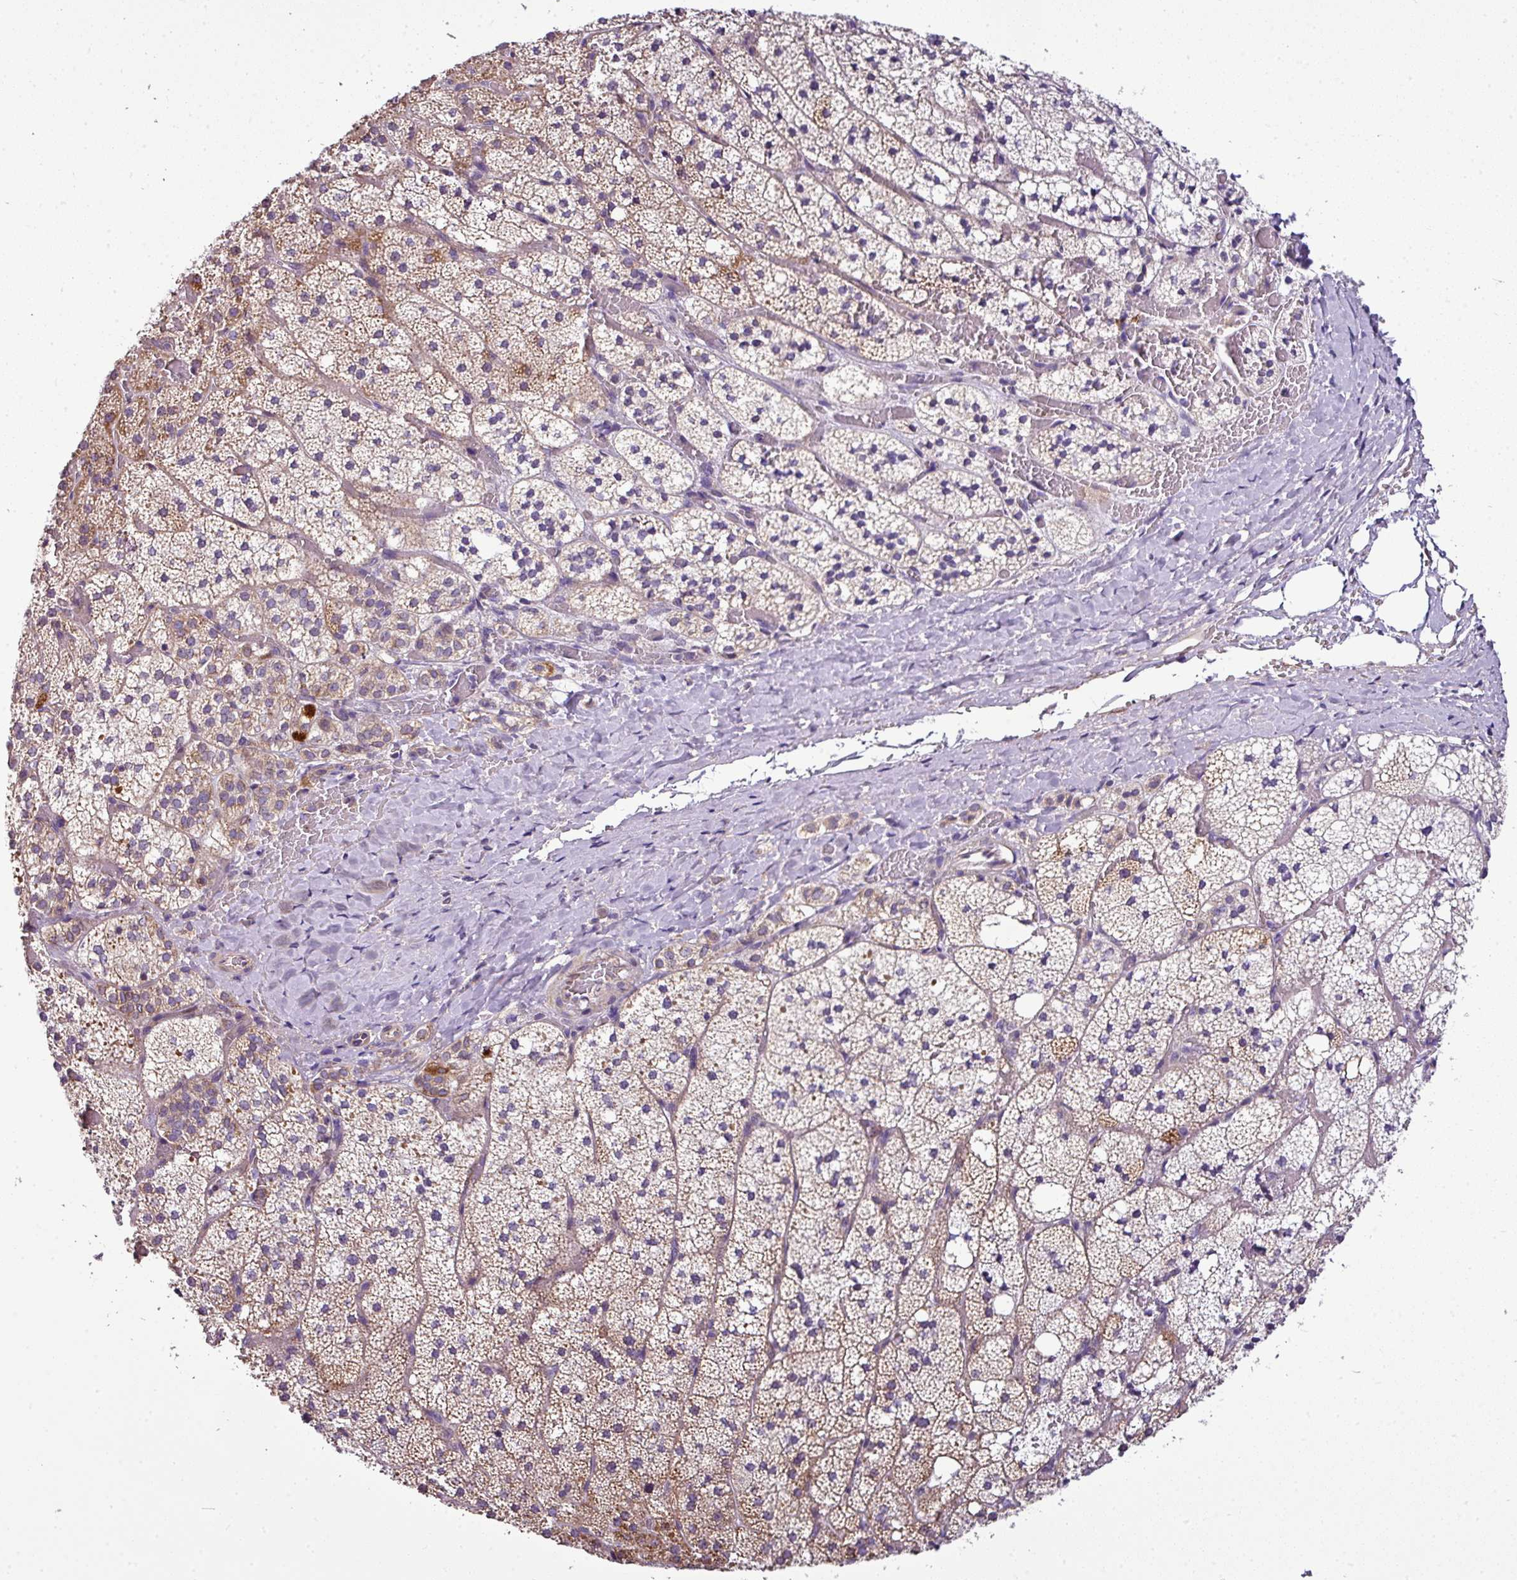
{"staining": {"intensity": "moderate", "quantity": ">75%", "location": "cytoplasmic/membranous"}, "tissue": "adrenal gland", "cell_type": "Glandular cells", "image_type": "normal", "snomed": [{"axis": "morphology", "description": "Normal tissue, NOS"}, {"axis": "topography", "description": "Adrenal gland"}], "caption": "Immunohistochemistry (IHC) (DAB (3,3'-diaminobenzidine)) staining of unremarkable human adrenal gland exhibits moderate cytoplasmic/membranous protein staining in about >75% of glandular cells. Using DAB (brown) and hematoxylin (blue) stains, captured at high magnification using brightfield microscopy.", "gene": "GAN", "patient": {"sex": "male", "age": 53}}